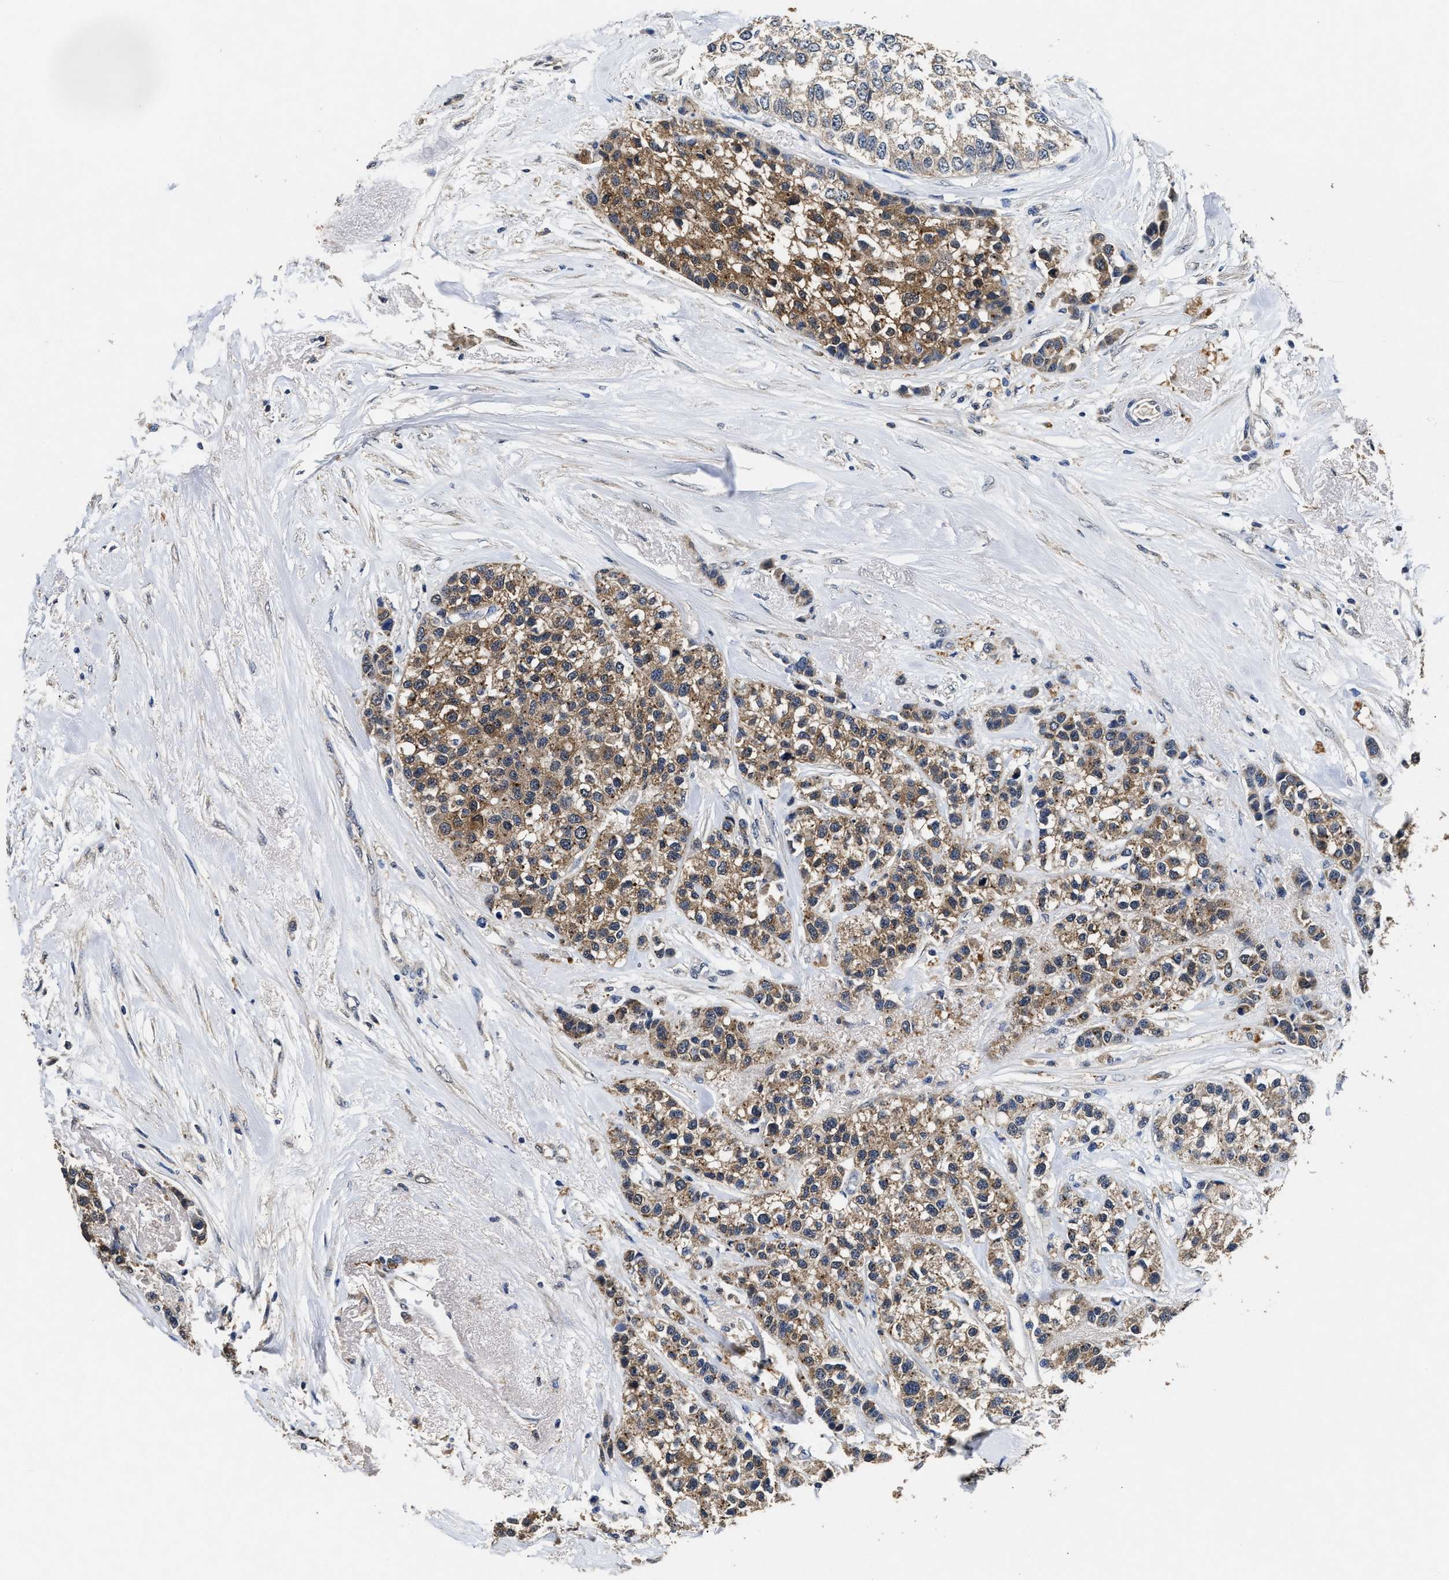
{"staining": {"intensity": "moderate", "quantity": ">75%", "location": "cytoplasmic/membranous"}, "tissue": "breast cancer", "cell_type": "Tumor cells", "image_type": "cancer", "snomed": [{"axis": "morphology", "description": "Duct carcinoma"}, {"axis": "topography", "description": "Breast"}], "caption": "Breast cancer stained with immunohistochemistry displays moderate cytoplasmic/membranous staining in approximately >75% of tumor cells.", "gene": "ACAT2", "patient": {"sex": "female", "age": 51}}